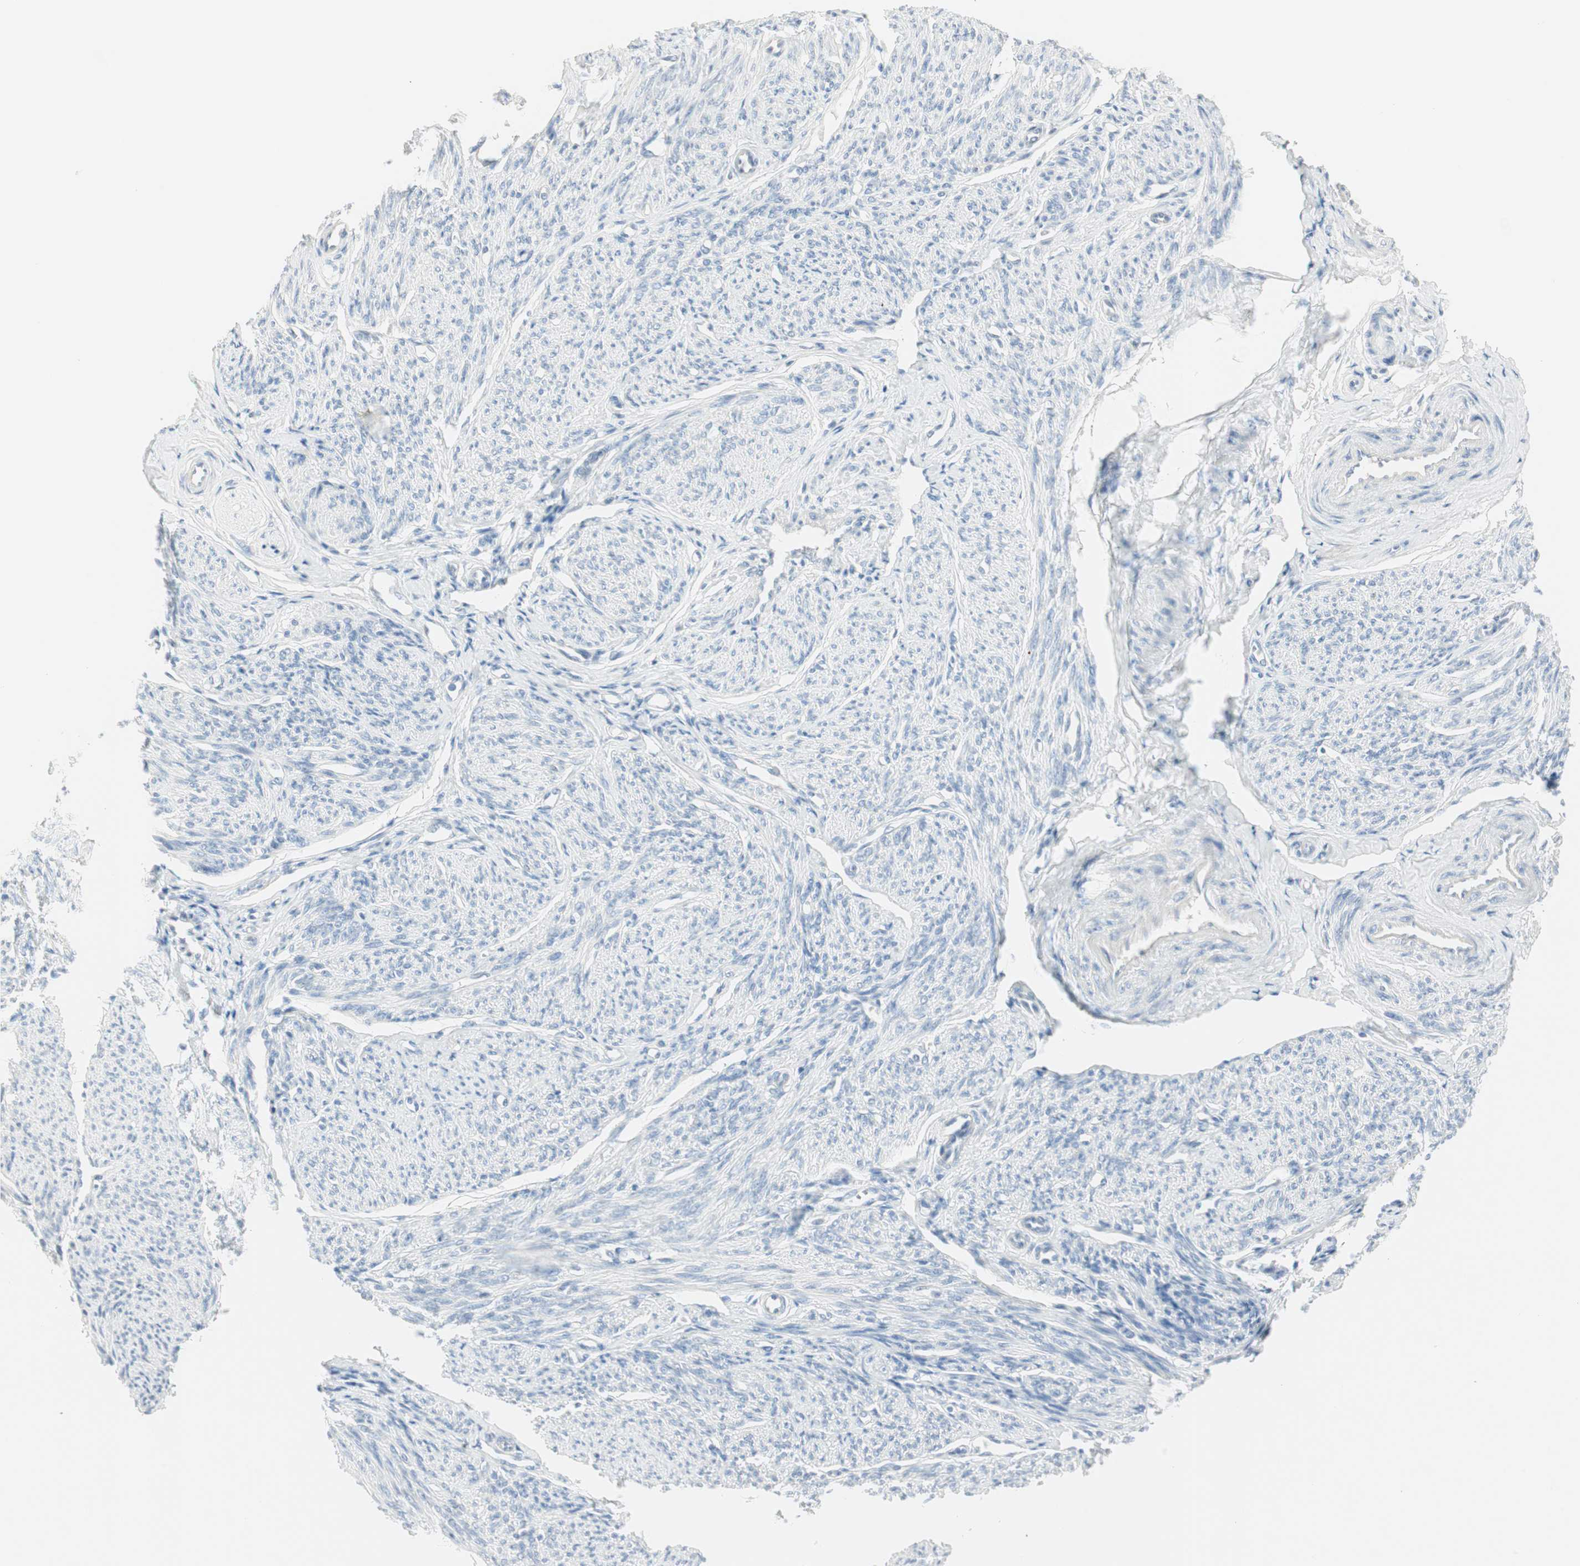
{"staining": {"intensity": "negative", "quantity": "none", "location": "none"}, "tissue": "smooth muscle", "cell_type": "Smooth muscle cells", "image_type": "normal", "snomed": [{"axis": "morphology", "description": "Normal tissue, NOS"}, {"axis": "topography", "description": "Smooth muscle"}], "caption": "Immunohistochemistry (IHC) image of normal smooth muscle: human smooth muscle stained with DAB reveals no significant protein positivity in smooth muscle cells.", "gene": "MLLT10", "patient": {"sex": "female", "age": 65}}